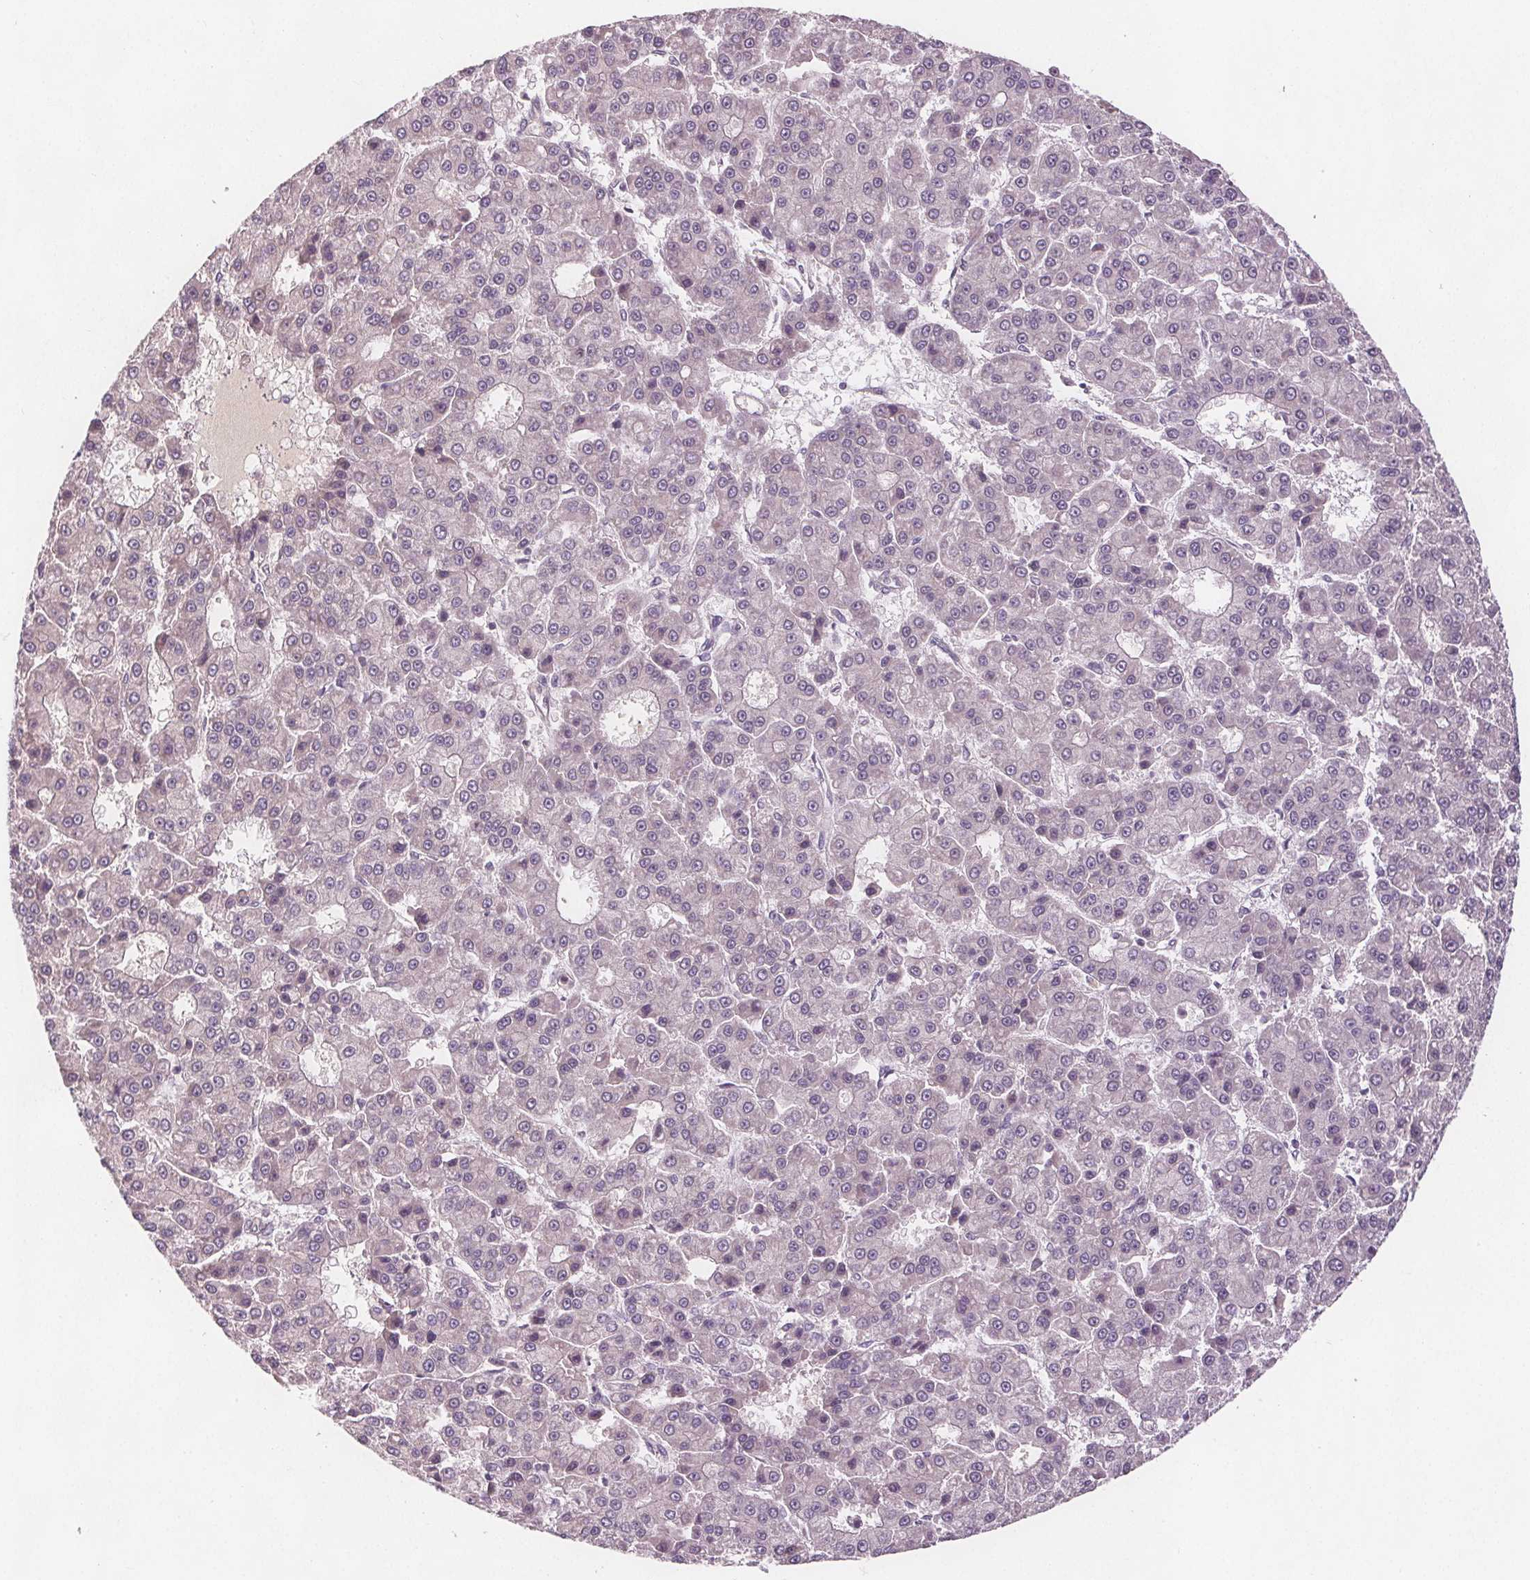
{"staining": {"intensity": "negative", "quantity": "none", "location": "none"}, "tissue": "liver cancer", "cell_type": "Tumor cells", "image_type": "cancer", "snomed": [{"axis": "morphology", "description": "Carcinoma, Hepatocellular, NOS"}, {"axis": "topography", "description": "Liver"}], "caption": "DAB immunohistochemical staining of human hepatocellular carcinoma (liver) exhibits no significant positivity in tumor cells. Brightfield microscopy of immunohistochemistry stained with DAB (brown) and hematoxylin (blue), captured at high magnification.", "gene": "TMEM80", "patient": {"sex": "male", "age": 70}}